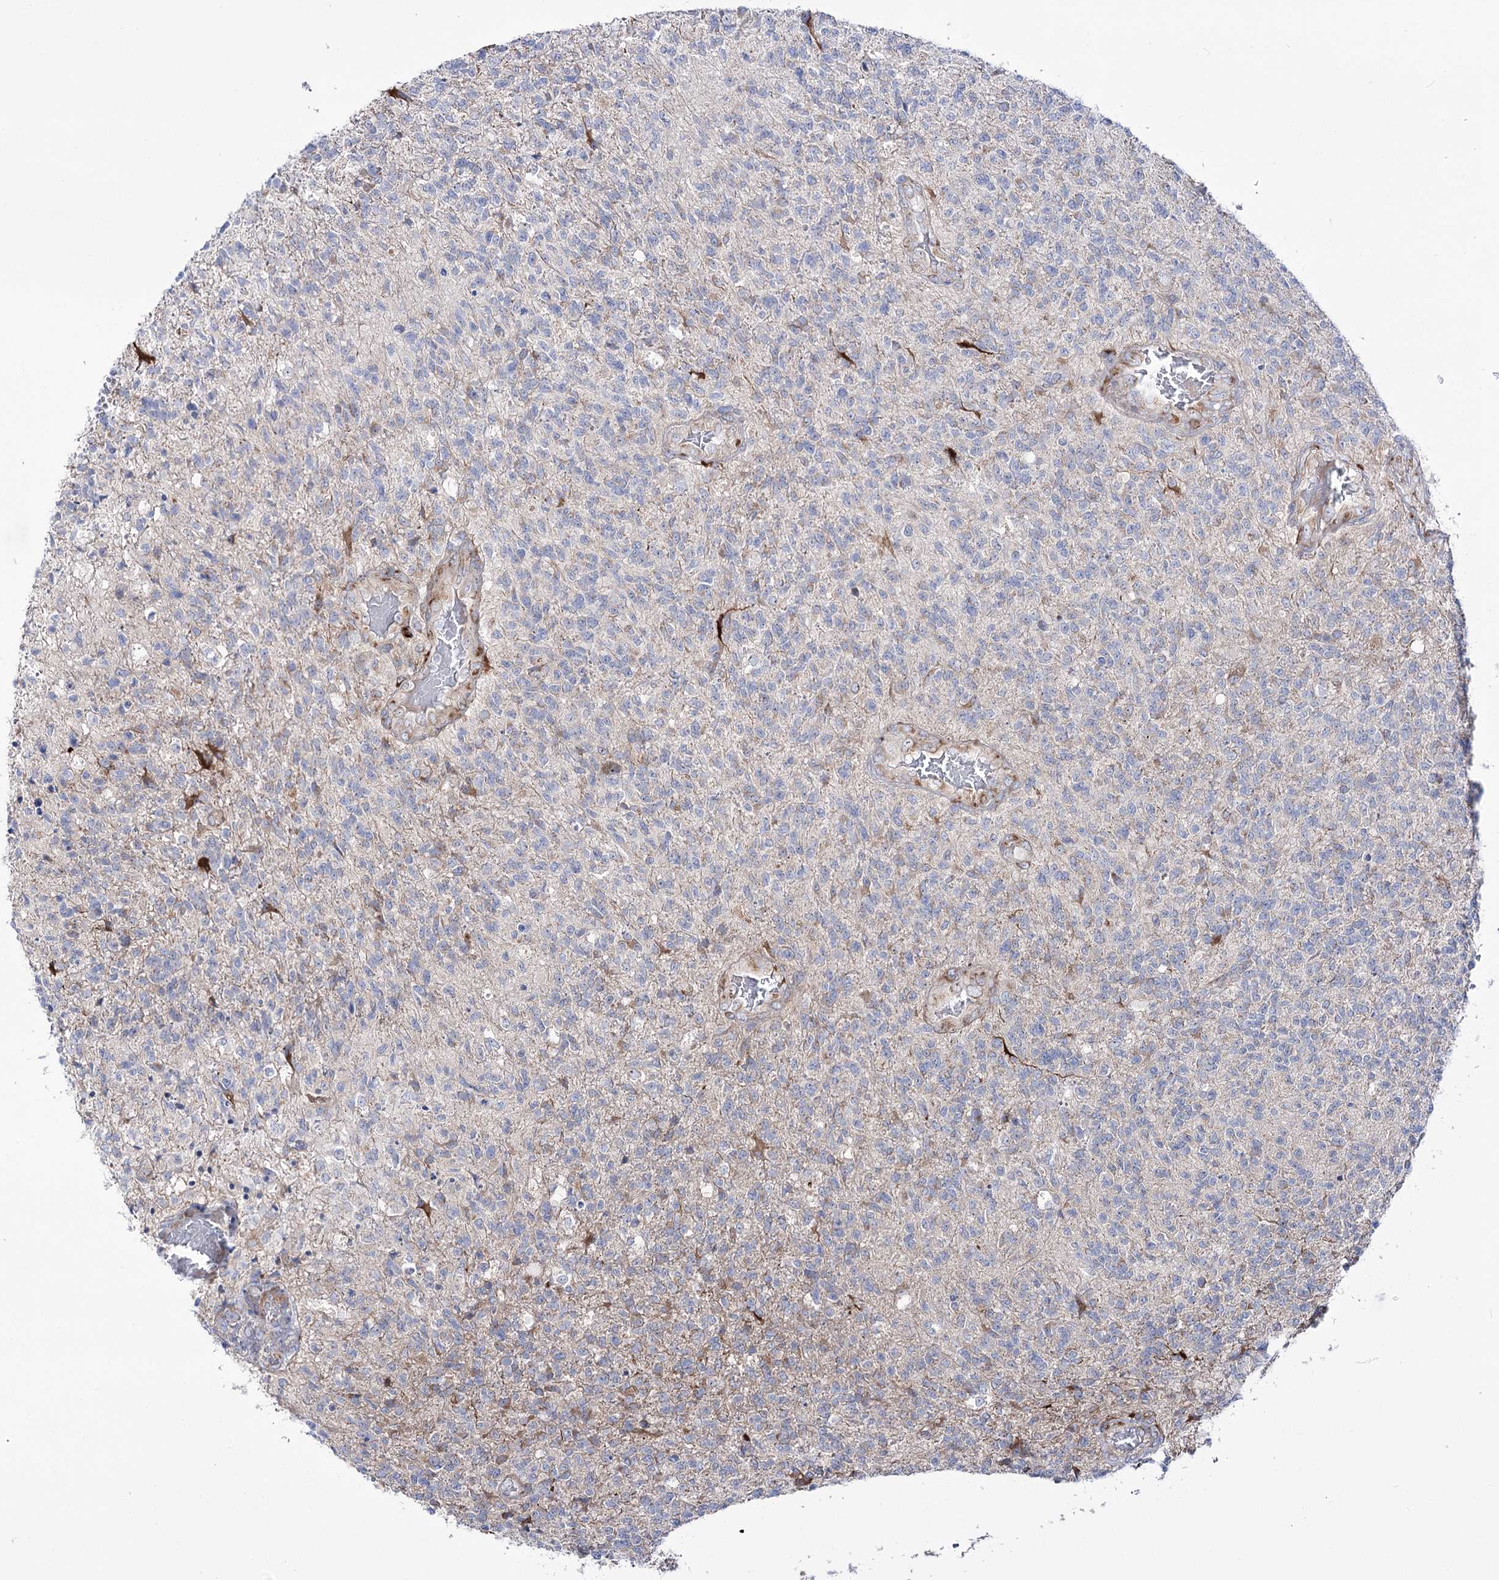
{"staining": {"intensity": "negative", "quantity": "none", "location": "none"}, "tissue": "glioma", "cell_type": "Tumor cells", "image_type": "cancer", "snomed": [{"axis": "morphology", "description": "Glioma, malignant, High grade"}, {"axis": "topography", "description": "Brain"}], "caption": "Immunohistochemical staining of human high-grade glioma (malignant) displays no significant expression in tumor cells.", "gene": "METTL5", "patient": {"sex": "male", "age": 56}}